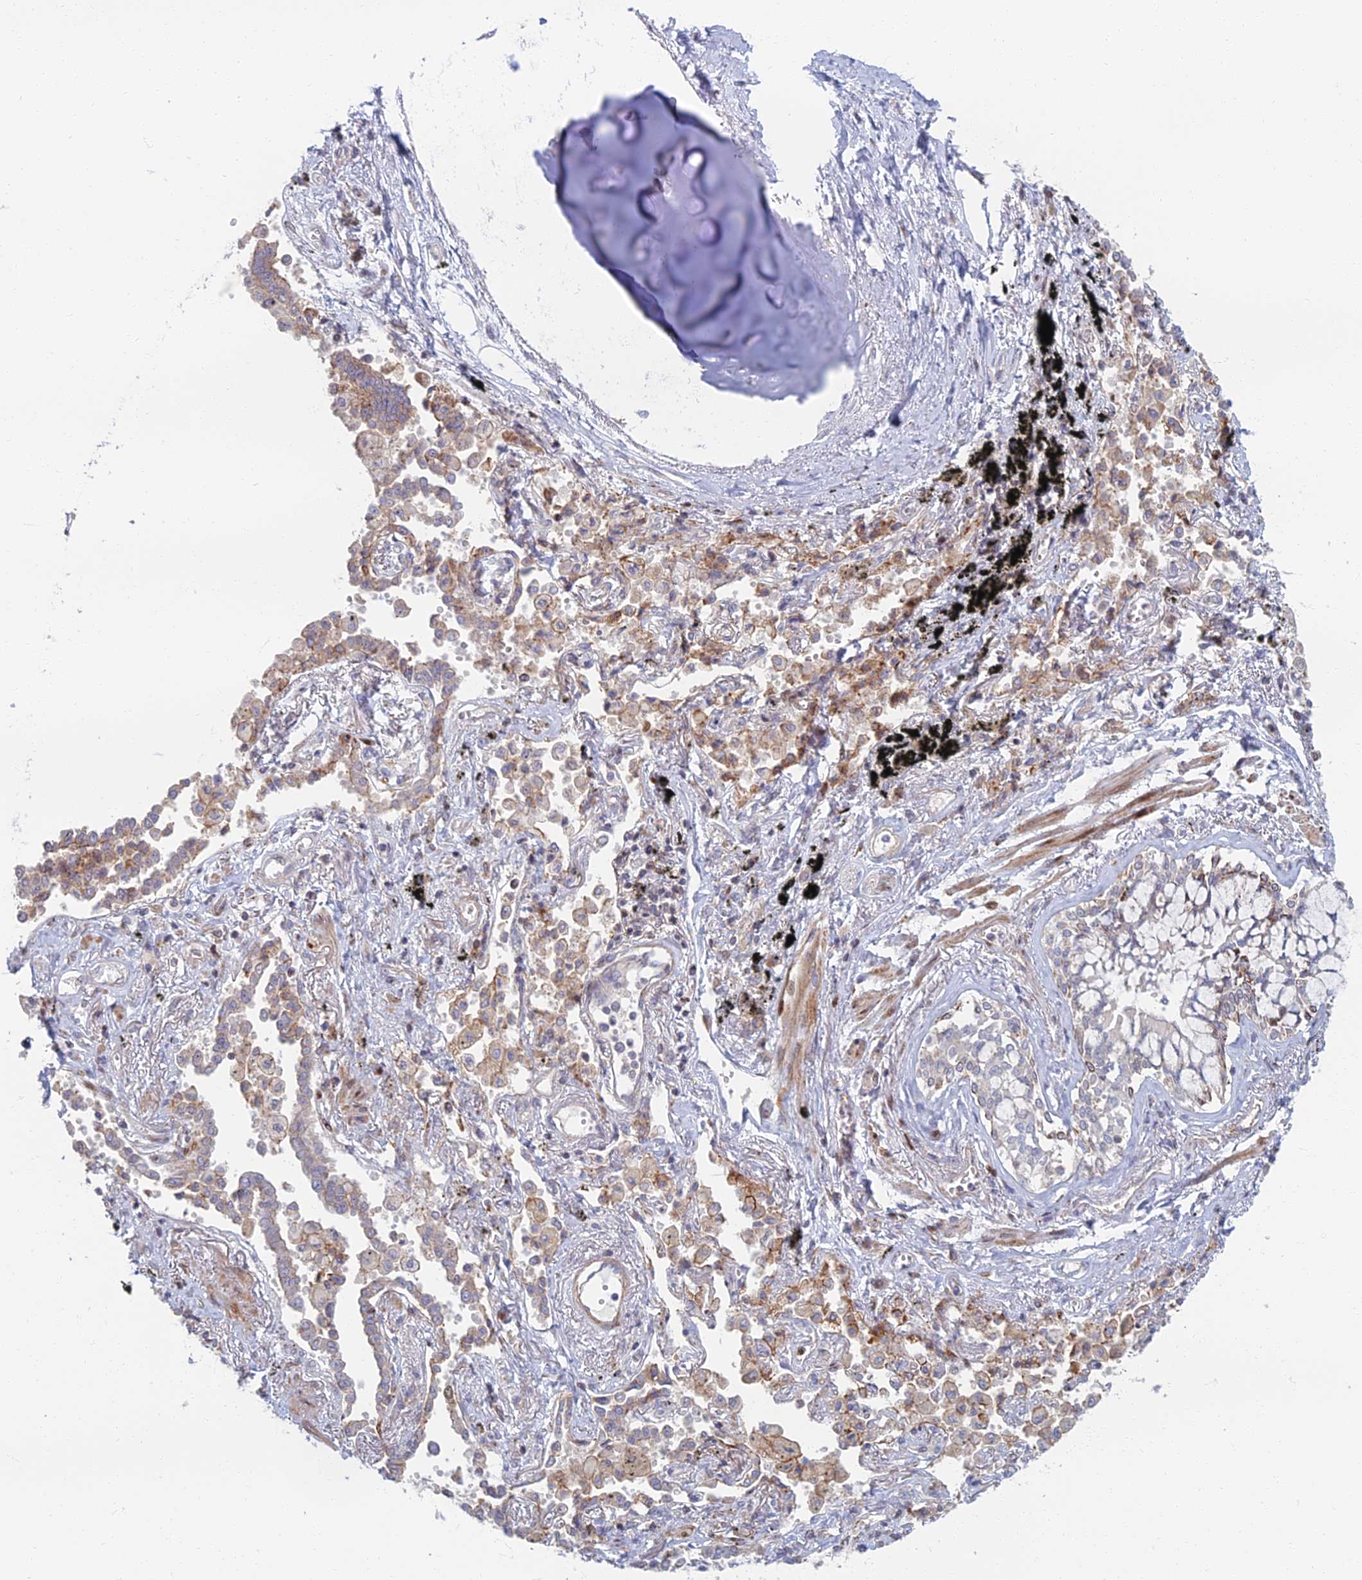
{"staining": {"intensity": "weak", "quantity": "25%-75%", "location": "cytoplasmic/membranous"}, "tissue": "lung cancer", "cell_type": "Tumor cells", "image_type": "cancer", "snomed": [{"axis": "morphology", "description": "Adenocarcinoma, NOS"}, {"axis": "topography", "description": "Lung"}], "caption": "Brown immunohistochemical staining in lung cancer reveals weak cytoplasmic/membranous positivity in approximately 25%-75% of tumor cells.", "gene": "C15orf40", "patient": {"sex": "male", "age": 67}}